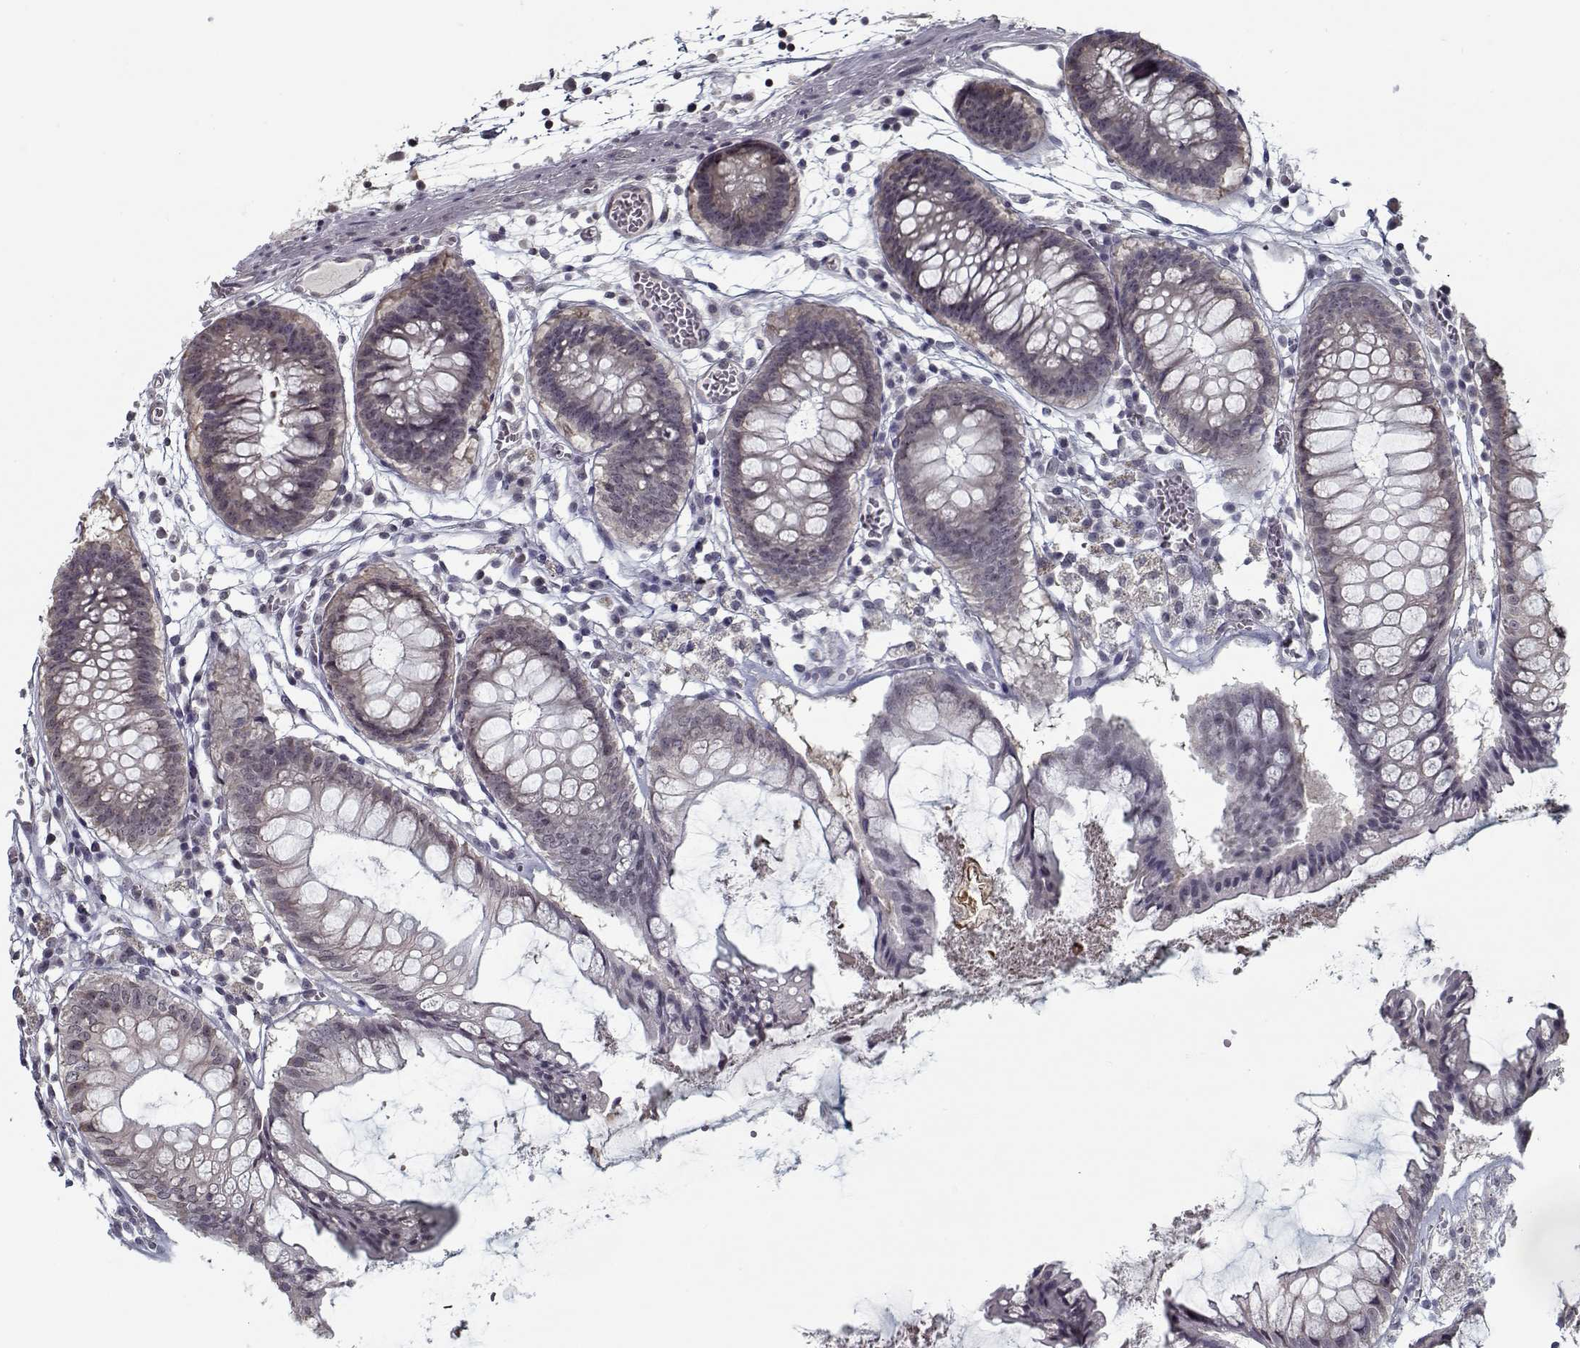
{"staining": {"intensity": "negative", "quantity": "none", "location": "none"}, "tissue": "colon", "cell_type": "Endothelial cells", "image_type": "normal", "snomed": [{"axis": "morphology", "description": "Normal tissue, NOS"}, {"axis": "morphology", "description": "Adenocarcinoma, NOS"}, {"axis": "topography", "description": "Colon"}], "caption": "Micrograph shows no significant protein expression in endothelial cells of benign colon. Brightfield microscopy of IHC stained with DAB (3,3'-diaminobenzidine) (brown) and hematoxylin (blue), captured at high magnification.", "gene": "TESPA1", "patient": {"sex": "male", "age": 65}}